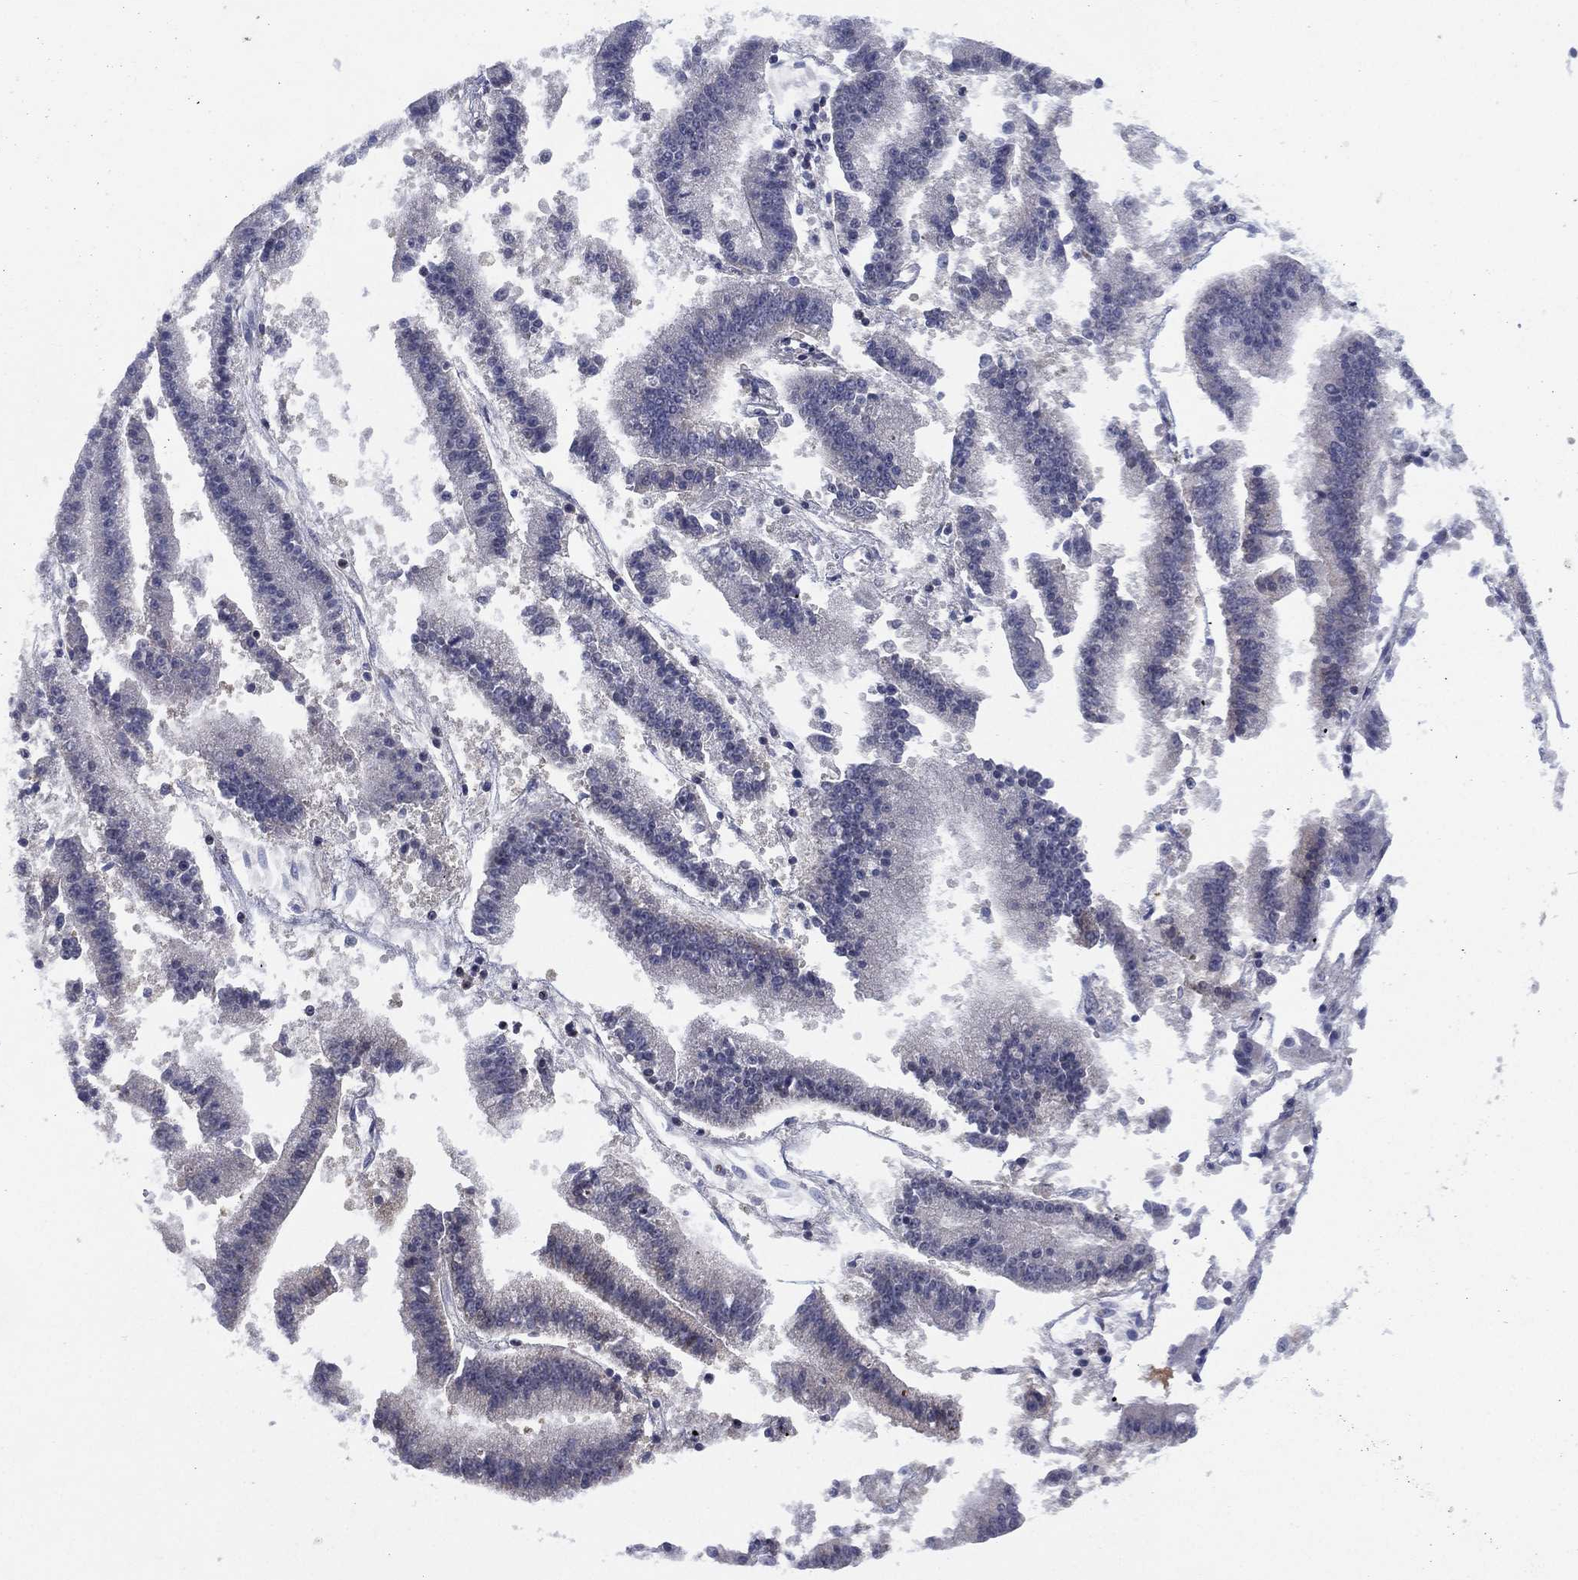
{"staining": {"intensity": "negative", "quantity": "none", "location": "none"}, "tissue": "endometrial cancer", "cell_type": "Tumor cells", "image_type": "cancer", "snomed": [{"axis": "morphology", "description": "Adenocarcinoma, NOS"}, {"axis": "topography", "description": "Endometrium"}], "caption": "Tumor cells are negative for protein expression in human endometrial cancer.", "gene": "SLC4A4", "patient": {"sex": "female", "age": 66}}